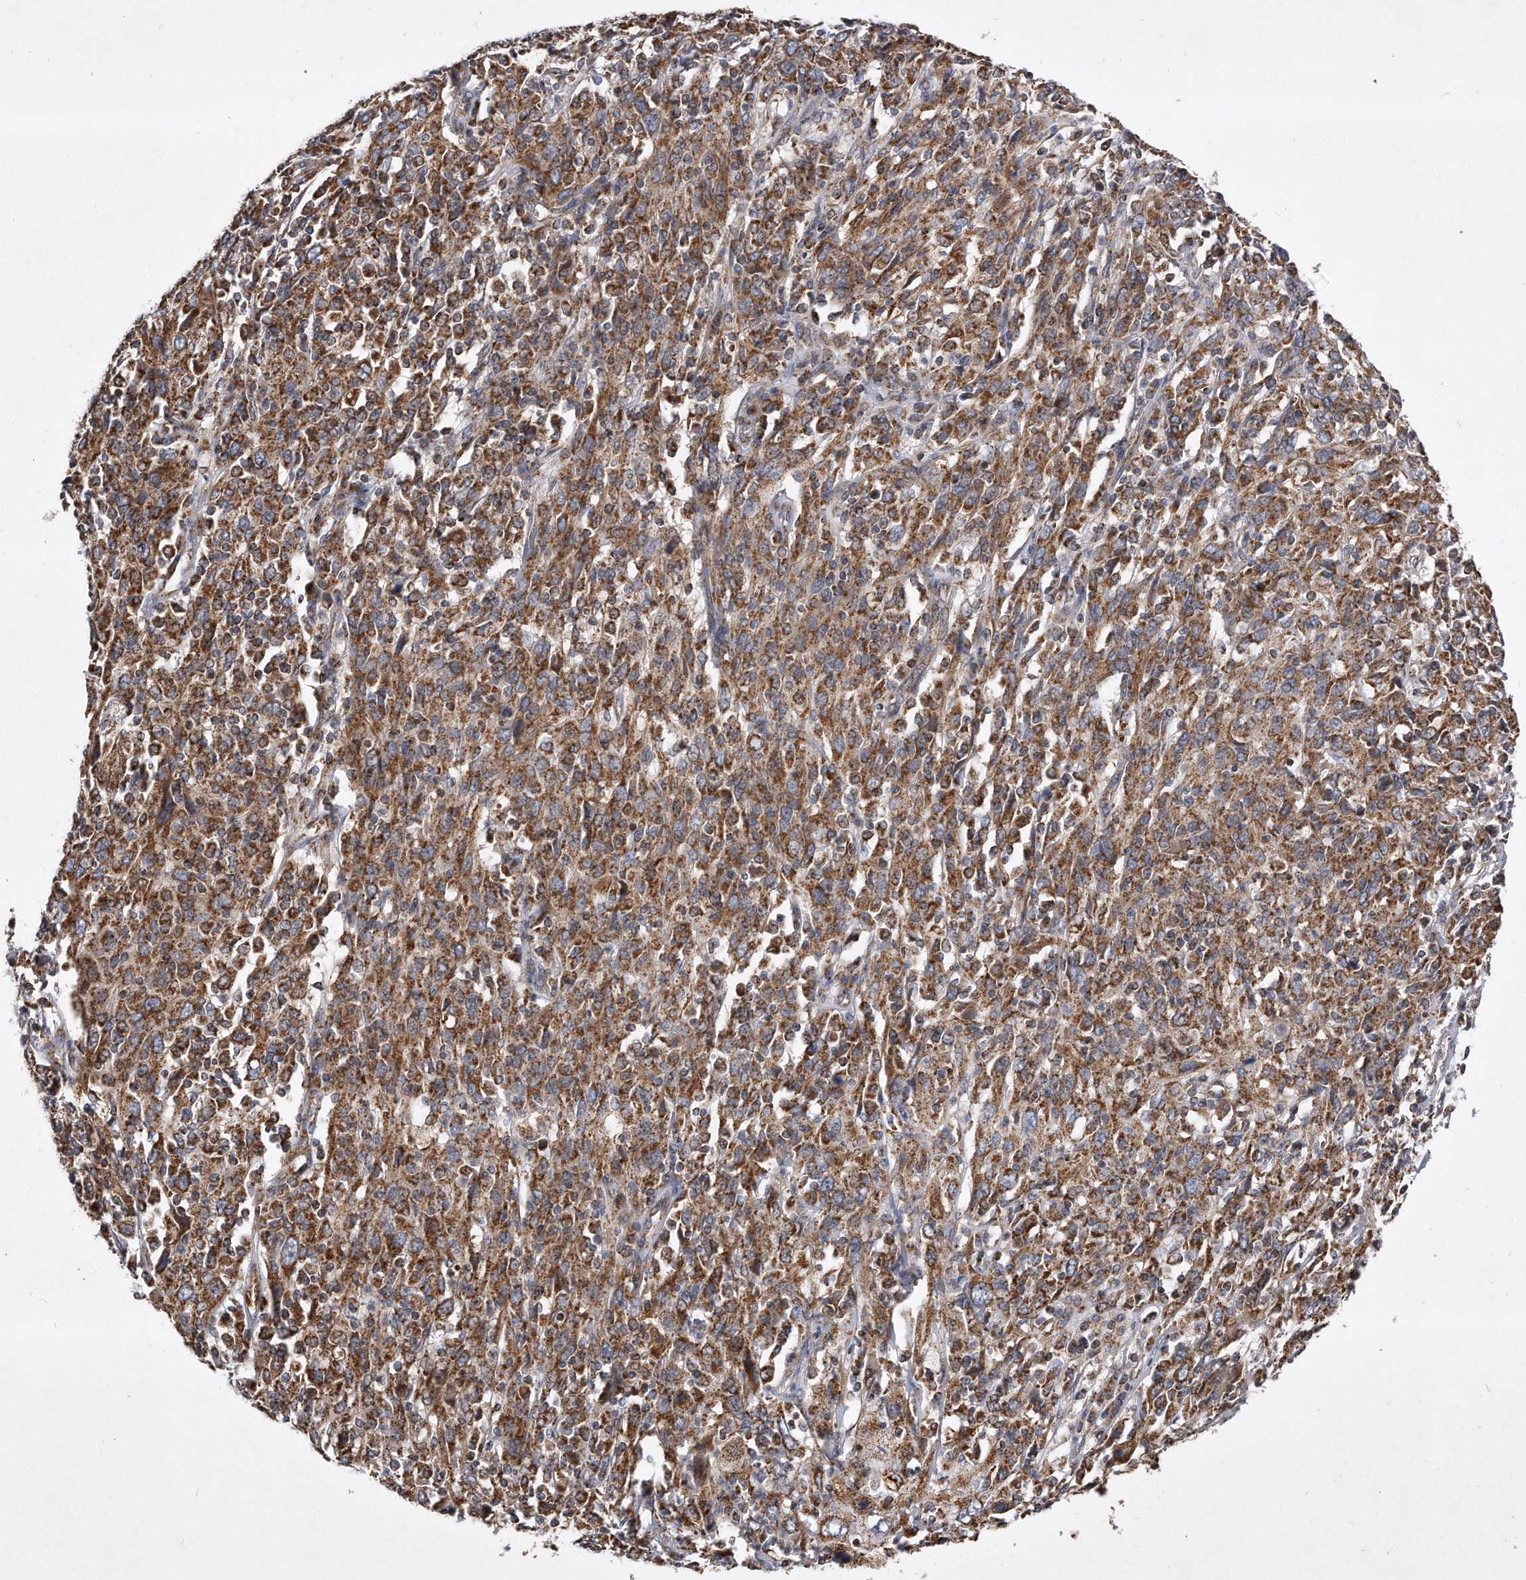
{"staining": {"intensity": "moderate", "quantity": ">75%", "location": "cytoplasmic/membranous"}, "tissue": "cervical cancer", "cell_type": "Tumor cells", "image_type": "cancer", "snomed": [{"axis": "morphology", "description": "Squamous cell carcinoma, NOS"}, {"axis": "topography", "description": "Cervix"}], "caption": "IHC staining of cervical squamous cell carcinoma, which displays medium levels of moderate cytoplasmic/membranous staining in about >75% of tumor cells indicating moderate cytoplasmic/membranous protein positivity. The staining was performed using DAB (3,3'-diaminobenzidine) (brown) for protein detection and nuclei were counterstained in hematoxylin (blue).", "gene": "PPP5C", "patient": {"sex": "female", "age": 46}}